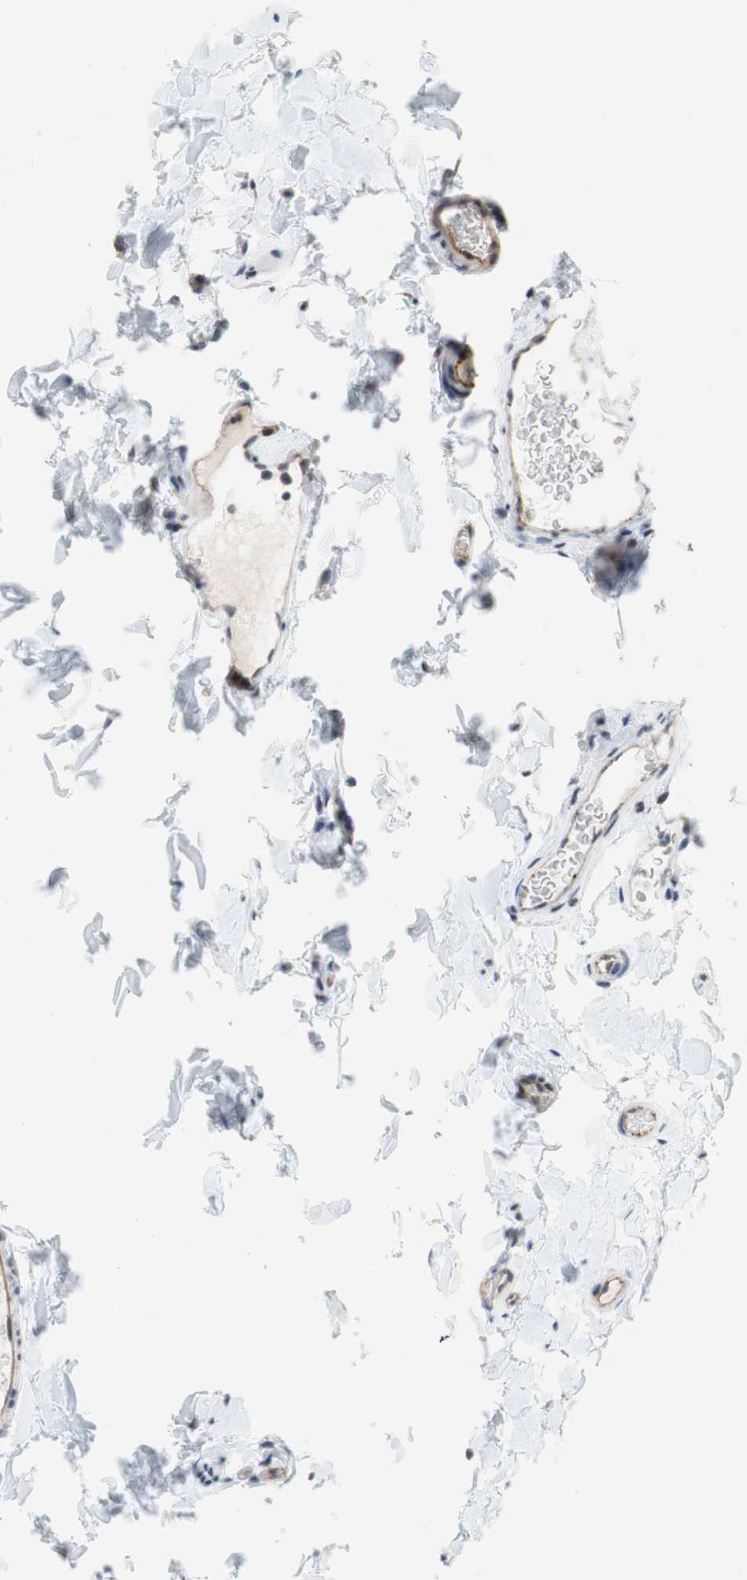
{"staining": {"intensity": "moderate", "quantity": ">75%", "location": "cytoplasmic/membranous"}, "tissue": "colon", "cell_type": "Endothelial cells", "image_type": "normal", "snomed": [{"axis": "morphology", "description": "Normal tissue, NOS"}, {"axis": "topography", "description": "Colon"}], "caption": "DAB (3,3'-diaminobenzidine) immunohistochemical staining of unremarkable human colon demonstrates moderate cytoplasmic/membranous protein expression in about >75% of endothelial cells.", "gene": "SAP18", "patient": {"sex": "female", "age": 80}}